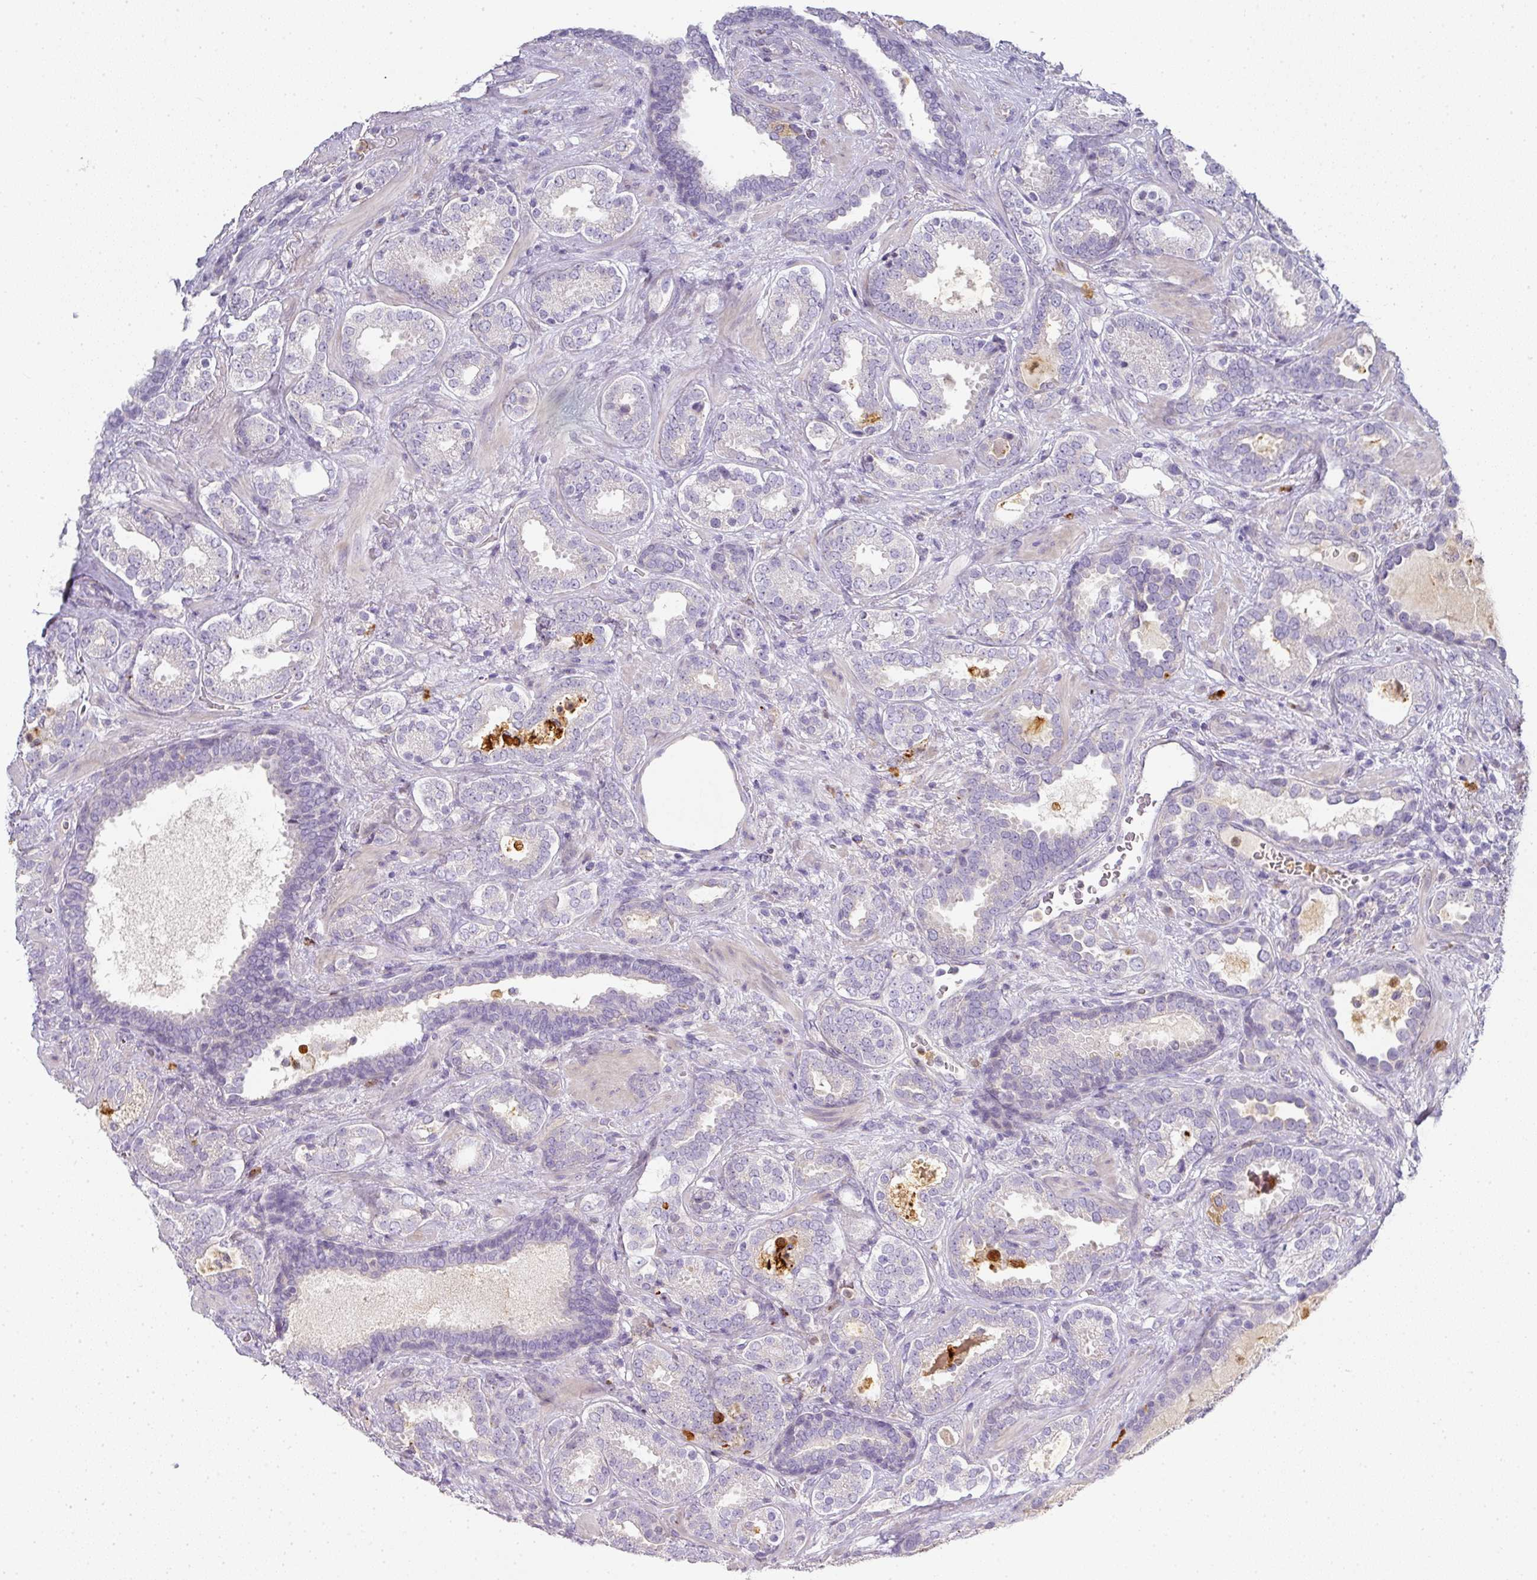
{"staining": {"intensity": "negative", "quantity": "none", "location": "none"}, "tissue": "prostate cancer", "cell_type": "Tumor cells", "image_type": "cancer", "snomed": [{"axis": "morphology", "description": "Adenocarcinoma, High grade"}, {"axis": "topography", "description": "Prostate"}], "caption": "This is a micrograph of immunohistochemistry (IHC) staining of prostate high-grade adenocarcinoma, which shows no expression in tumor cells.", "gene": "HHEX", "patient": {"sex": "male", "age": 65}}